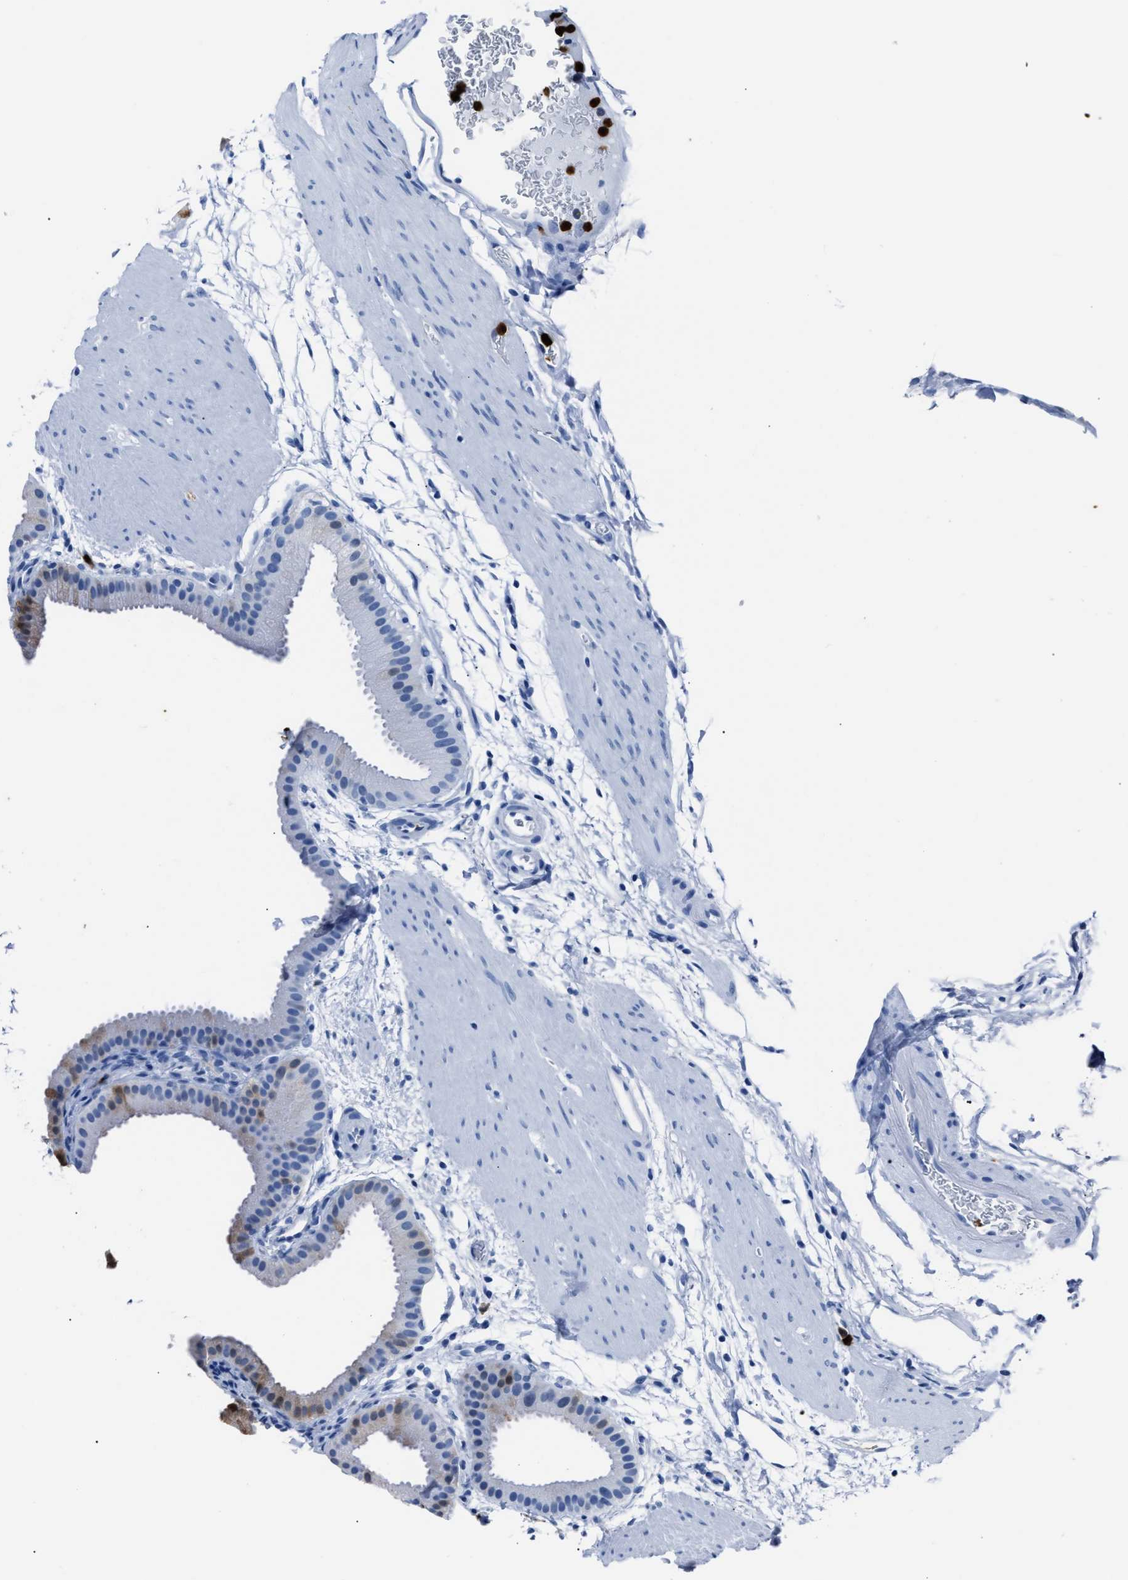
{"staining": {"intensity": "weak", "quantity": "<25%", "location": "cytoplasmic/membranous"}, "tissue": "gallbladder", "cell_type": "Glandular cells", "image_type": "normal", "snomed": [{"axis": "morphology", "description": "Normal tissue, NOS"}, {"axis": "topography", "description": "Gallbladder"}], "caption": "Protein analysis of unremarkable gallbladder exhibits no significant expression in glandular cells.", "gene": "S100P", "patient": {"sex": "female", "age": 64}}